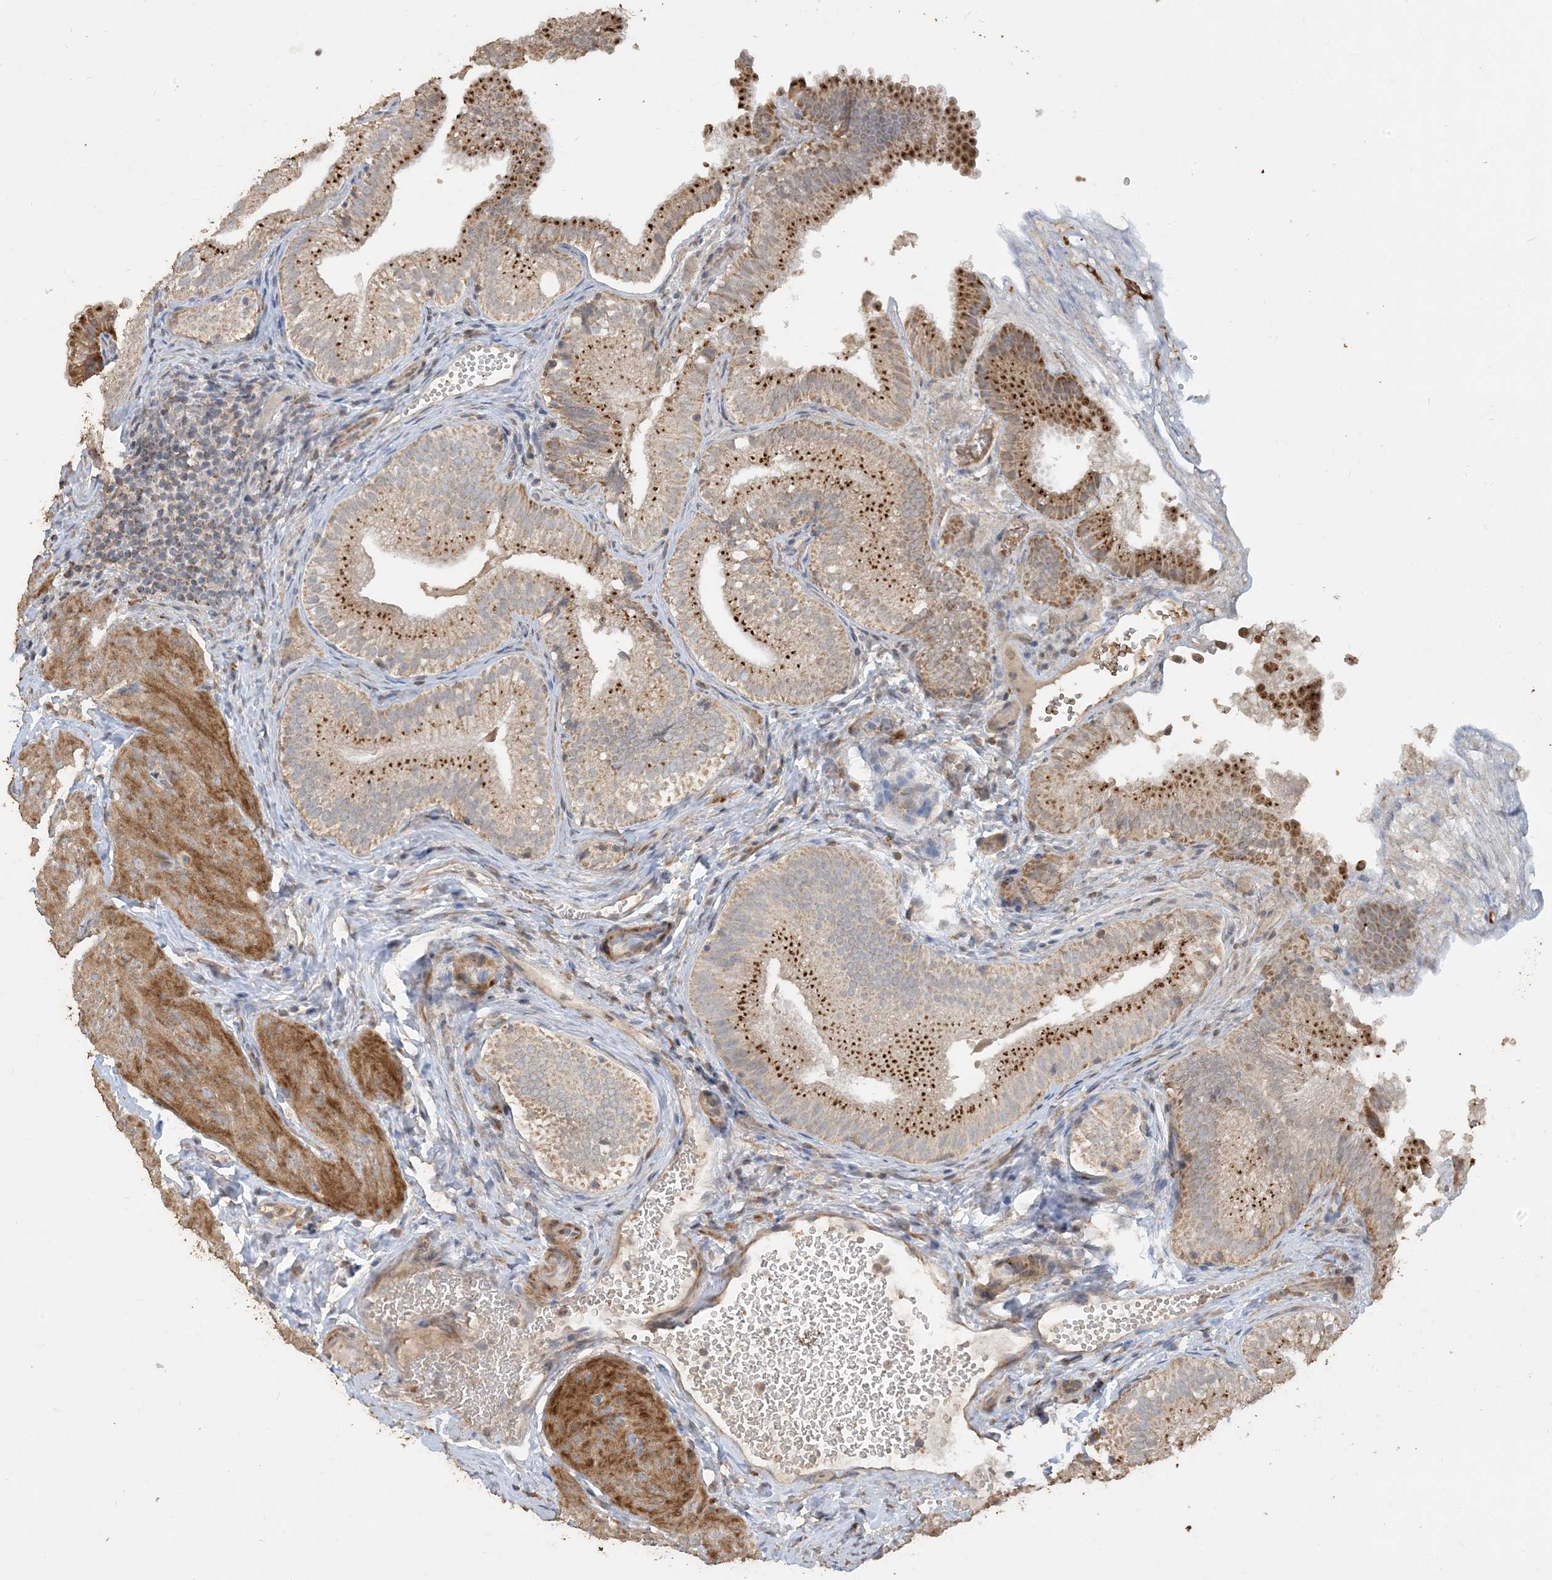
{"staining": {"intensity": "strong", "quantity": ">75%", "location": "cytoplasmic/membranous"}, "tissue": "gallbladder", "cell_type": "Glandular cells", "image_type": "normal", "snomed": [{"axis": "morphology", "description": "Normal tissue, NOS"}, {"axis": "topography", "description": "Gallbladder"}], "caption": "IHC photomicrograph of unremarkable gallbladder stained for a protein (brown), which reveals high levels of strong cytoplasmic/membranous staining in approximately >75% of glandular cells.", "gene": "SFMBT2", "patient": {"sex": "female", "age": 30}}